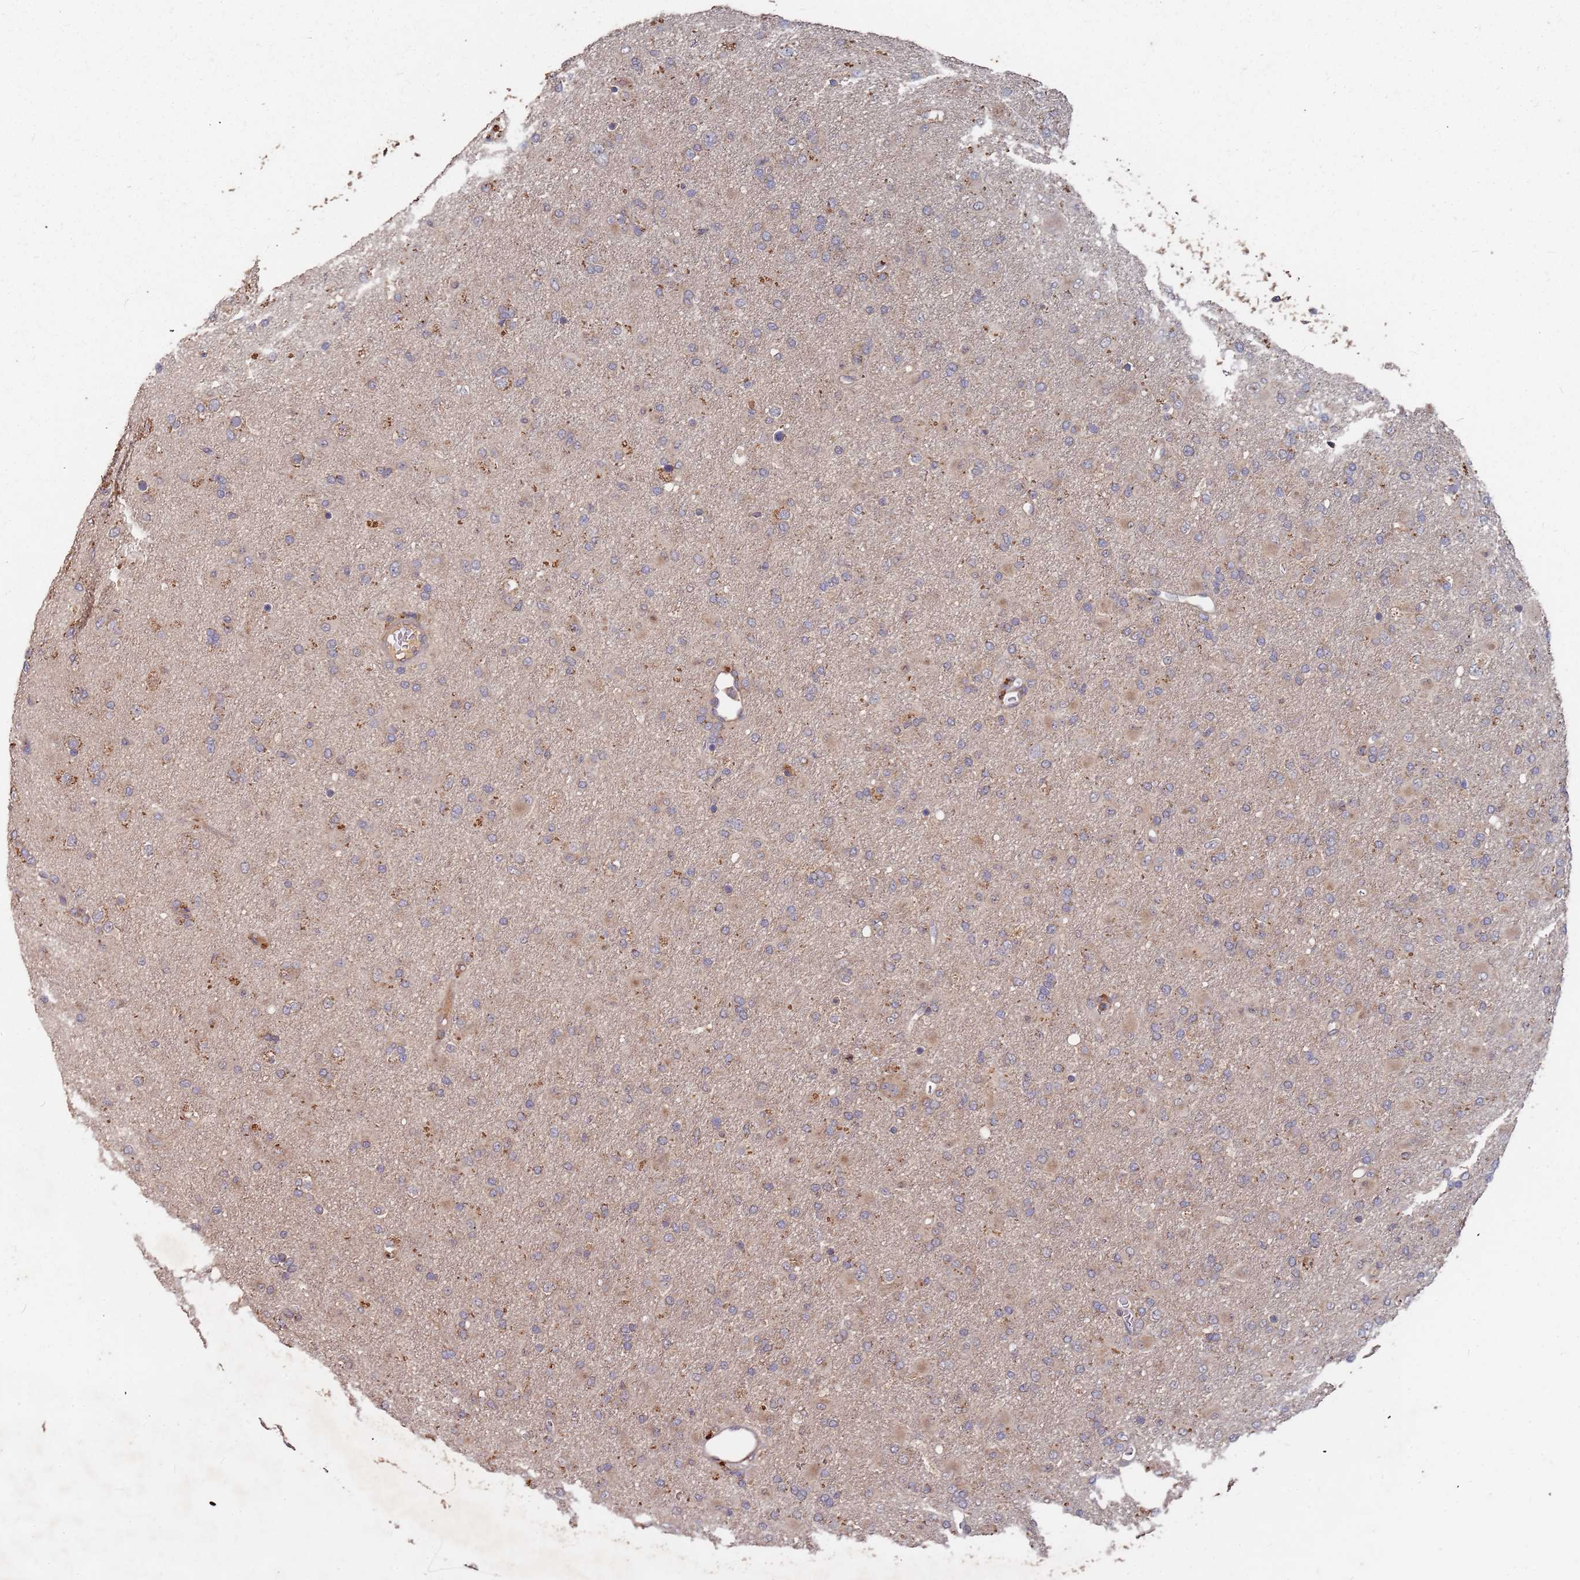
{"staining": {"intensity": "weak", "quantity": "25%-75%", "location": "cytoplasmic/membranous"}, "tissue": "glioma", "cell_type": "Tumor cells", "image_type": "cancer", "snomed": [{"axis": "morphology", "description": "Glioma, malignant, Low grade"}, {"axis": "topography", "description": "Brain"}], "caption": "Immunohistochemistry (IHC) image of human low-grade glioma (malignant) stained for a protein (brown), which reveals low levels of weak cytoplasmic/membranous expression in about 25%-75% of tumor cells.", "gene": "ATG5", "patient": {"sex": "male", "age": 65}}